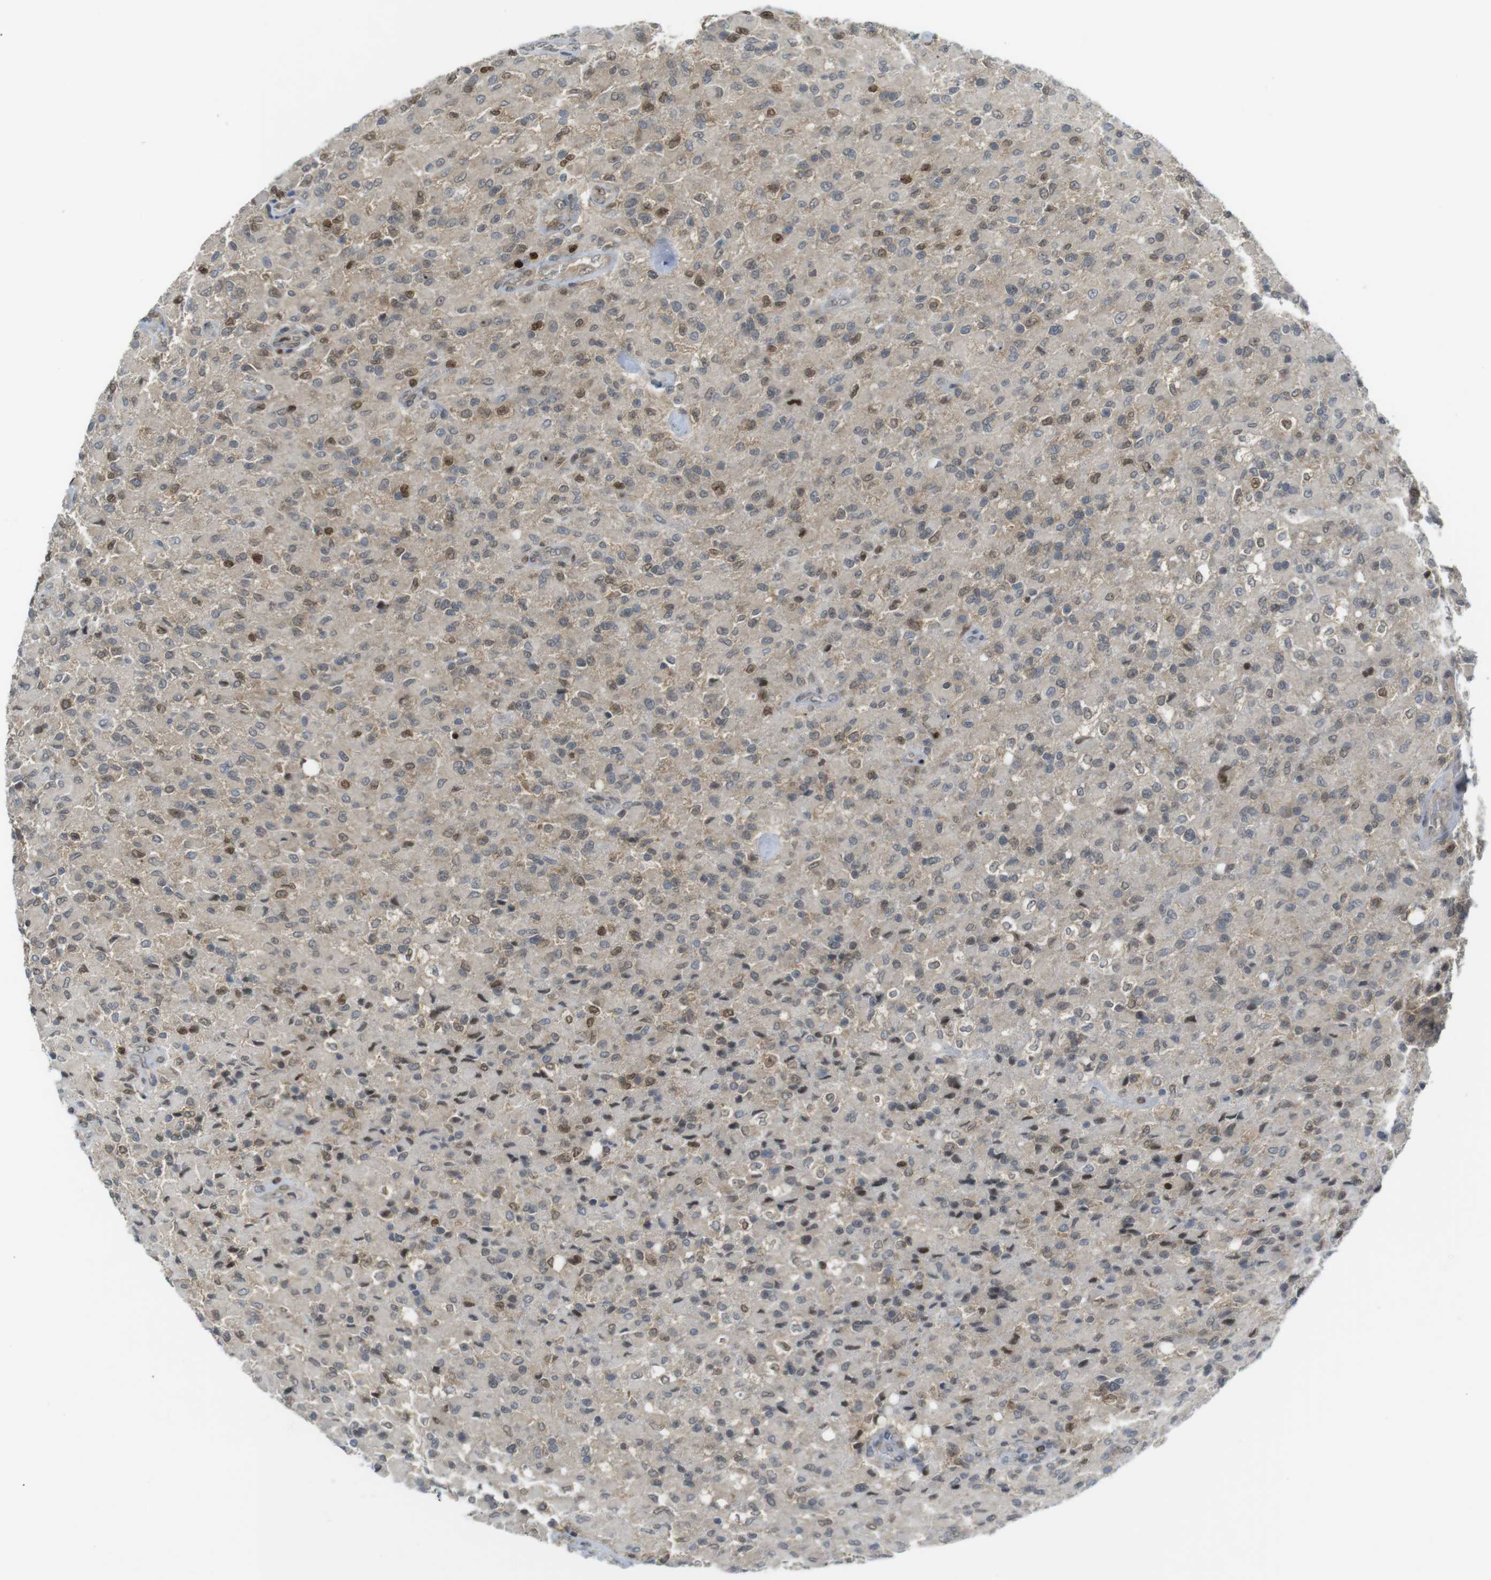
{"staining": {"intensity": "moderate", "quantity": "25%-75%", "location": "cytoplasmic/membranous,nuclear"}, "tissue": "glioma", "cell_type": "Tumor cells", "image_type": "cancer", "snomed": [{"axis": "morphology", "description": "Glioma, malignant, High grade"}, {"axis": "topography", "description": "Brain"}], "caption": "Immunohistochemistry (IHC) photomicrograph of human malignant glioma (high-grade) stained for a protein (brown), which shows medium levels of moderate cytoplasmic/membranous and nuclear staining in about 25%-75% of tumor cells.", "gene": "RCC1", "patient": {"sex": "male", "age": 71}}